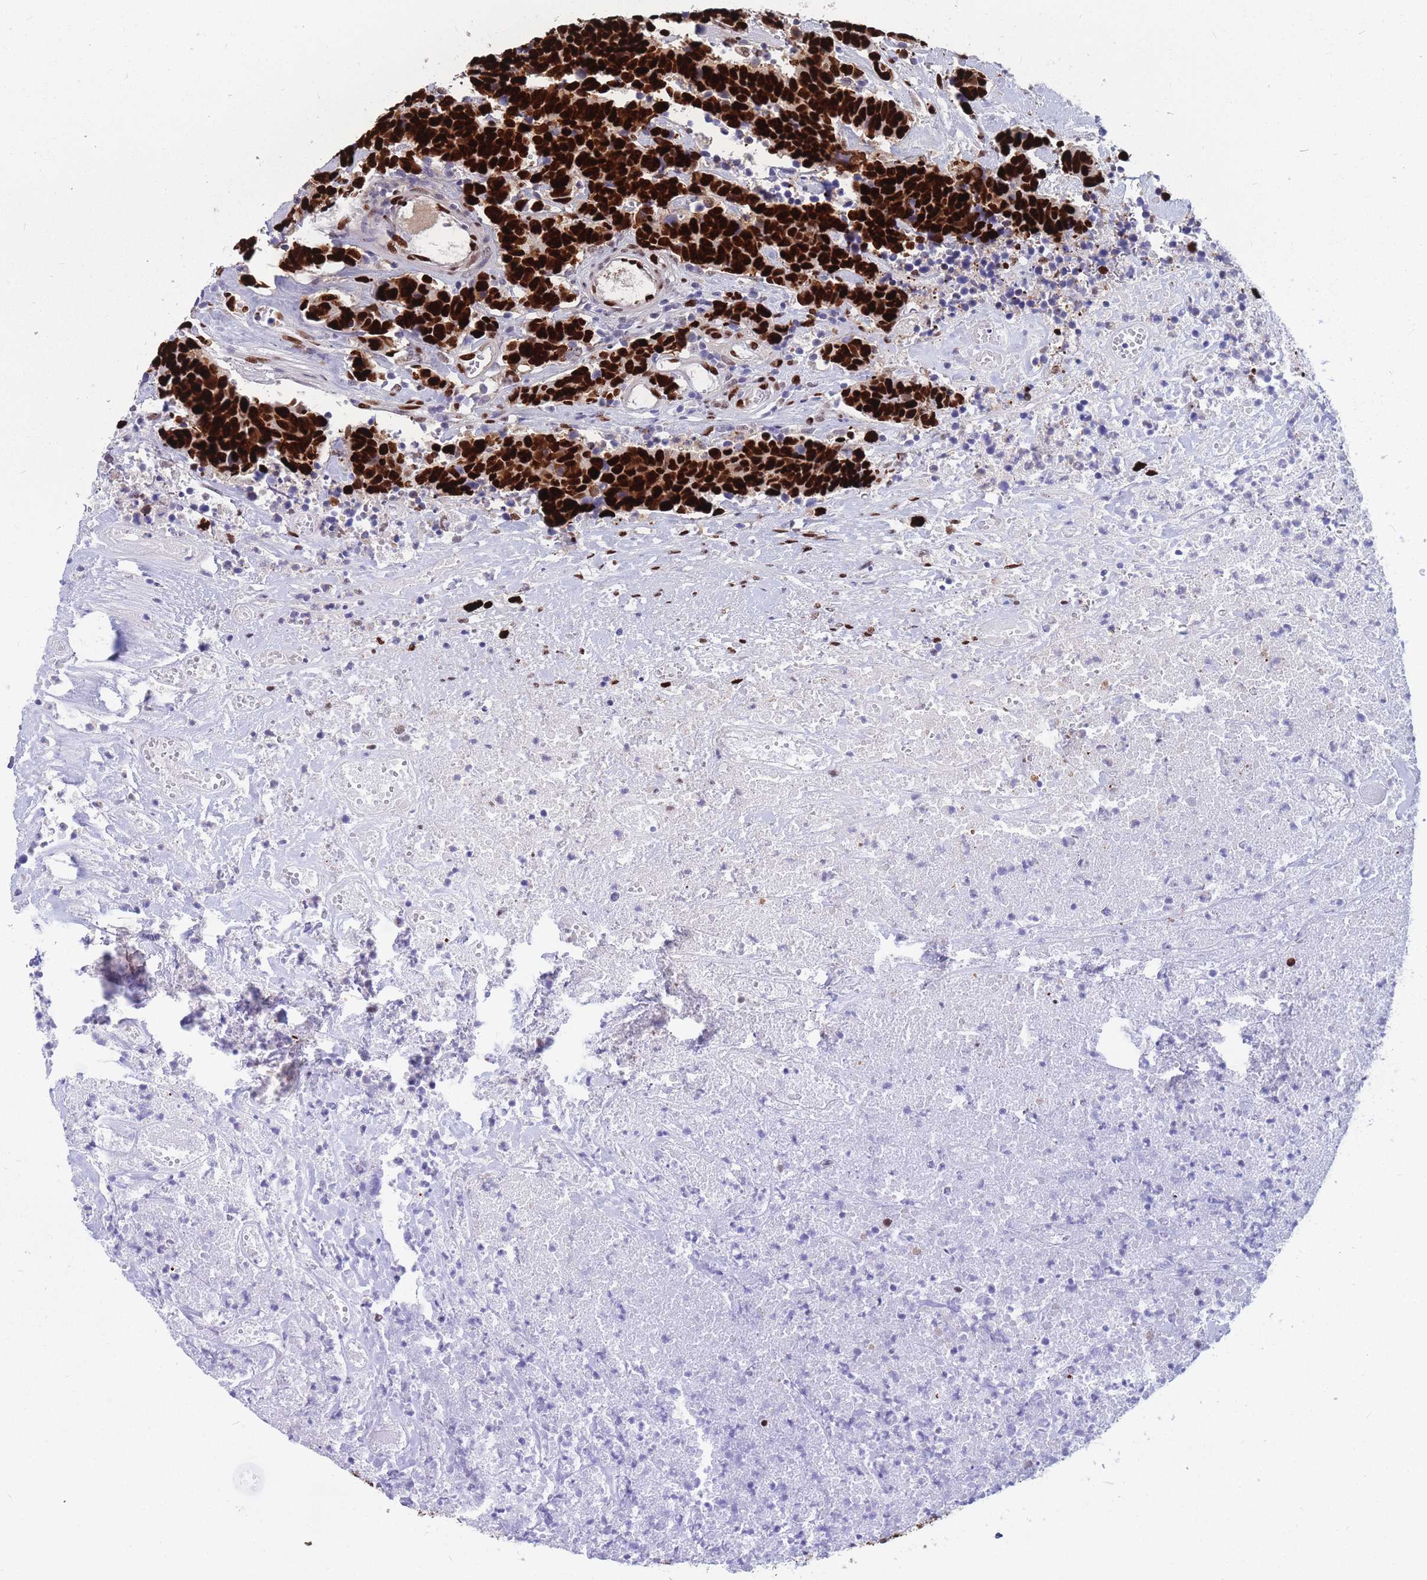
{"staining": {"intensity": "strong", "quantity": ">75%", "location": "nuclear"}, "tissue": "carcinoid", "cell_type": "Tumor cells", "image_type": "cancer", "snomed": [{"axis": "morphology", "description": "Carcinoma, NOS"}, {"axis": "morphology", "description": "Carcinoid, malignant, NOS"}, {"axis": "topography", "description": "Urinary bladder"}], "caption": "A micrograph of human carcinoid stained for a protein demonstrates strong nuclear brown staining in tumor cells.", "gene": "NASP", "patient": {"sex": "male", "age": 57}}